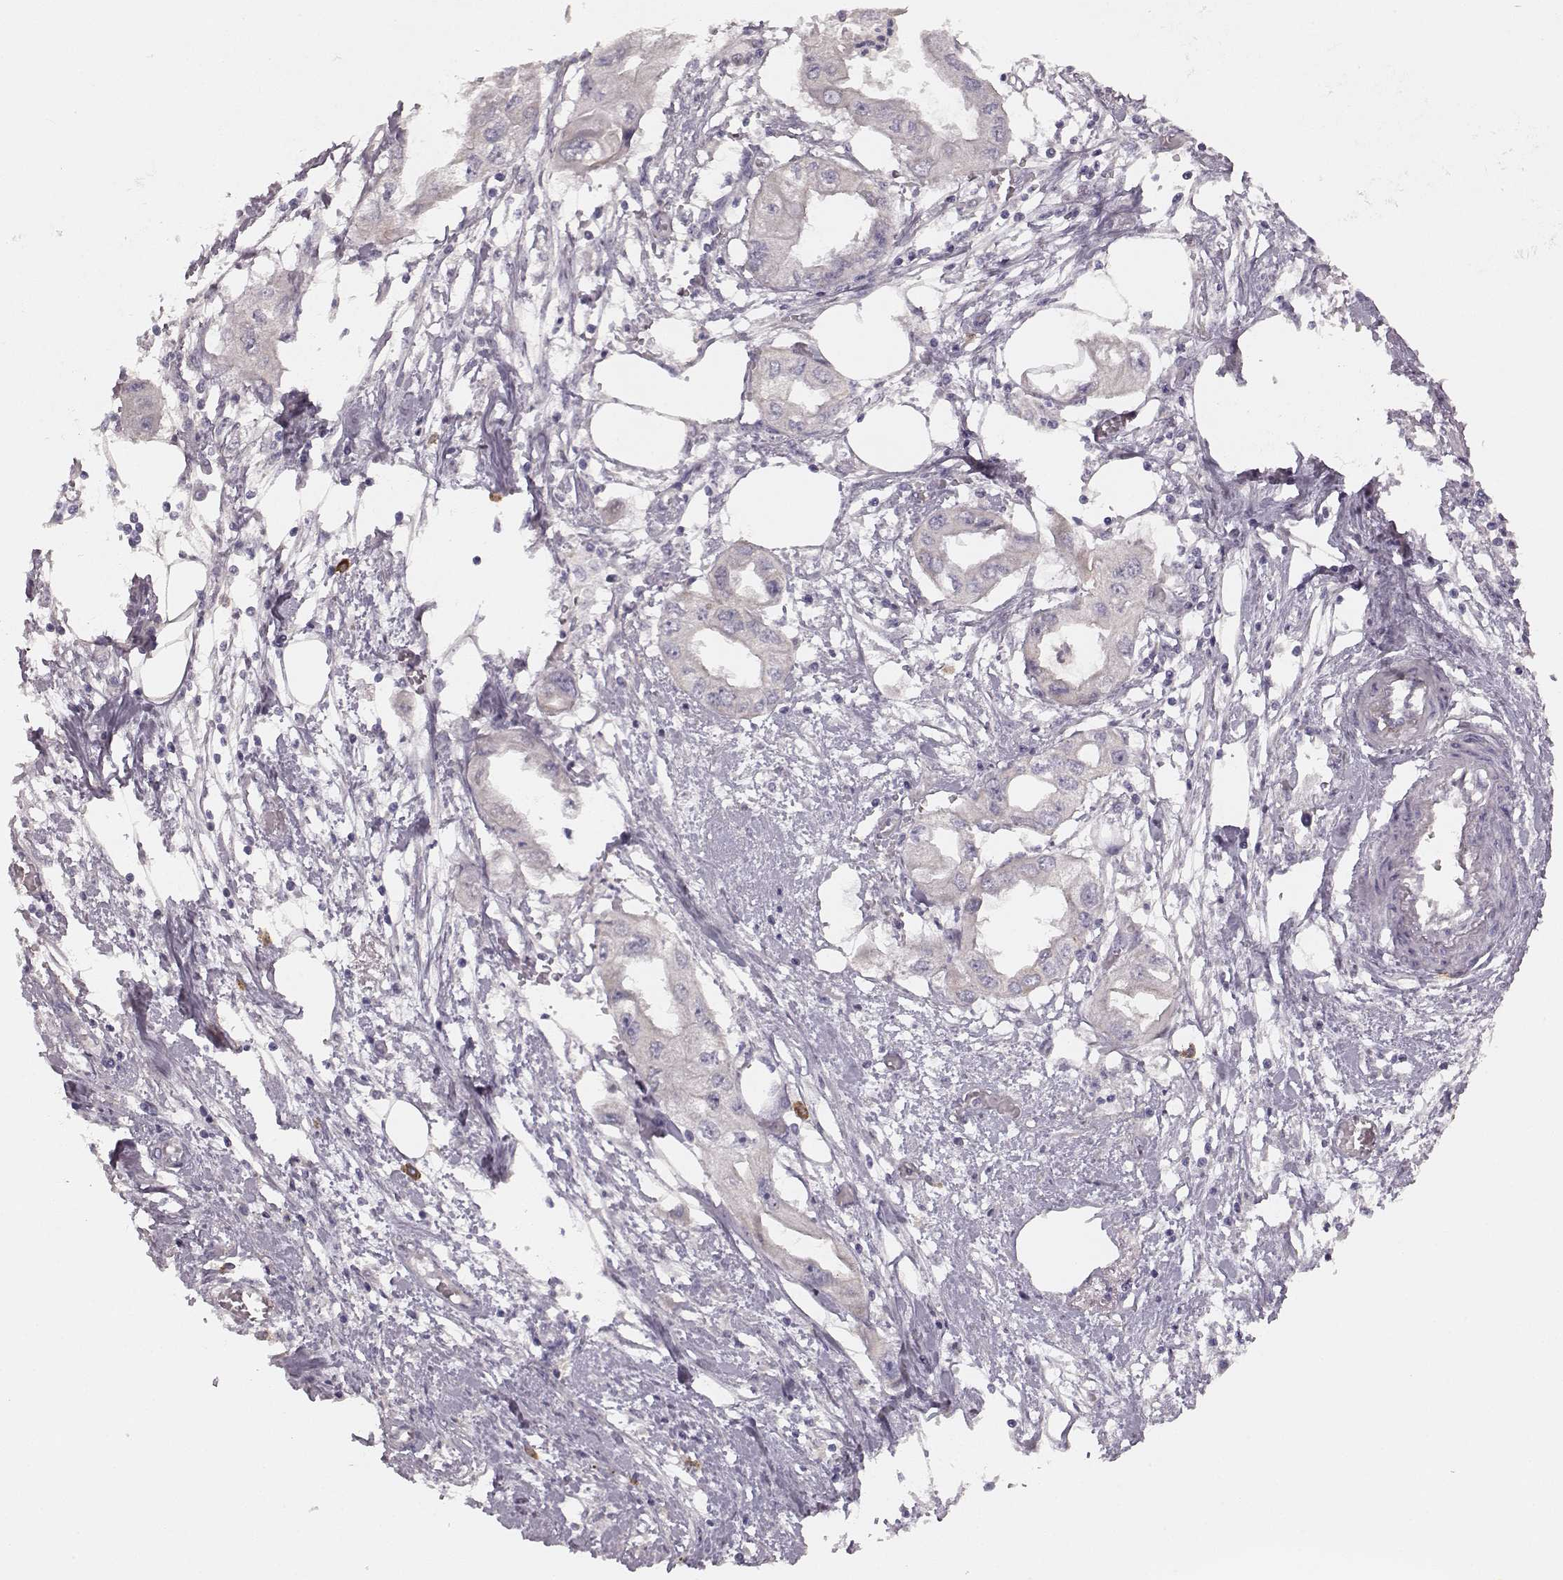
{"staining": {"intensity": "negative", "quantity": "none", "location": "none"}, "tissue": "endometrial cancer", "cell_type": "Tumor cells", "image_type": "cancer", "snomed": [{"axis": "morphology", "description": "Adenocarcinoma, NOS"}, {"axis": "morphology", "description": "Adenocarcinoma, metastatic, NOS"}, {"axis": "topography", "description": "Adipose tissue"}, {"axis": "topography", "description": "Endometrium"}], "caption": "There is no significant positivity in tumor cells of endometrial cancer.", "gene": "GHR", "patient": {"sex": "female", "age": 67}}